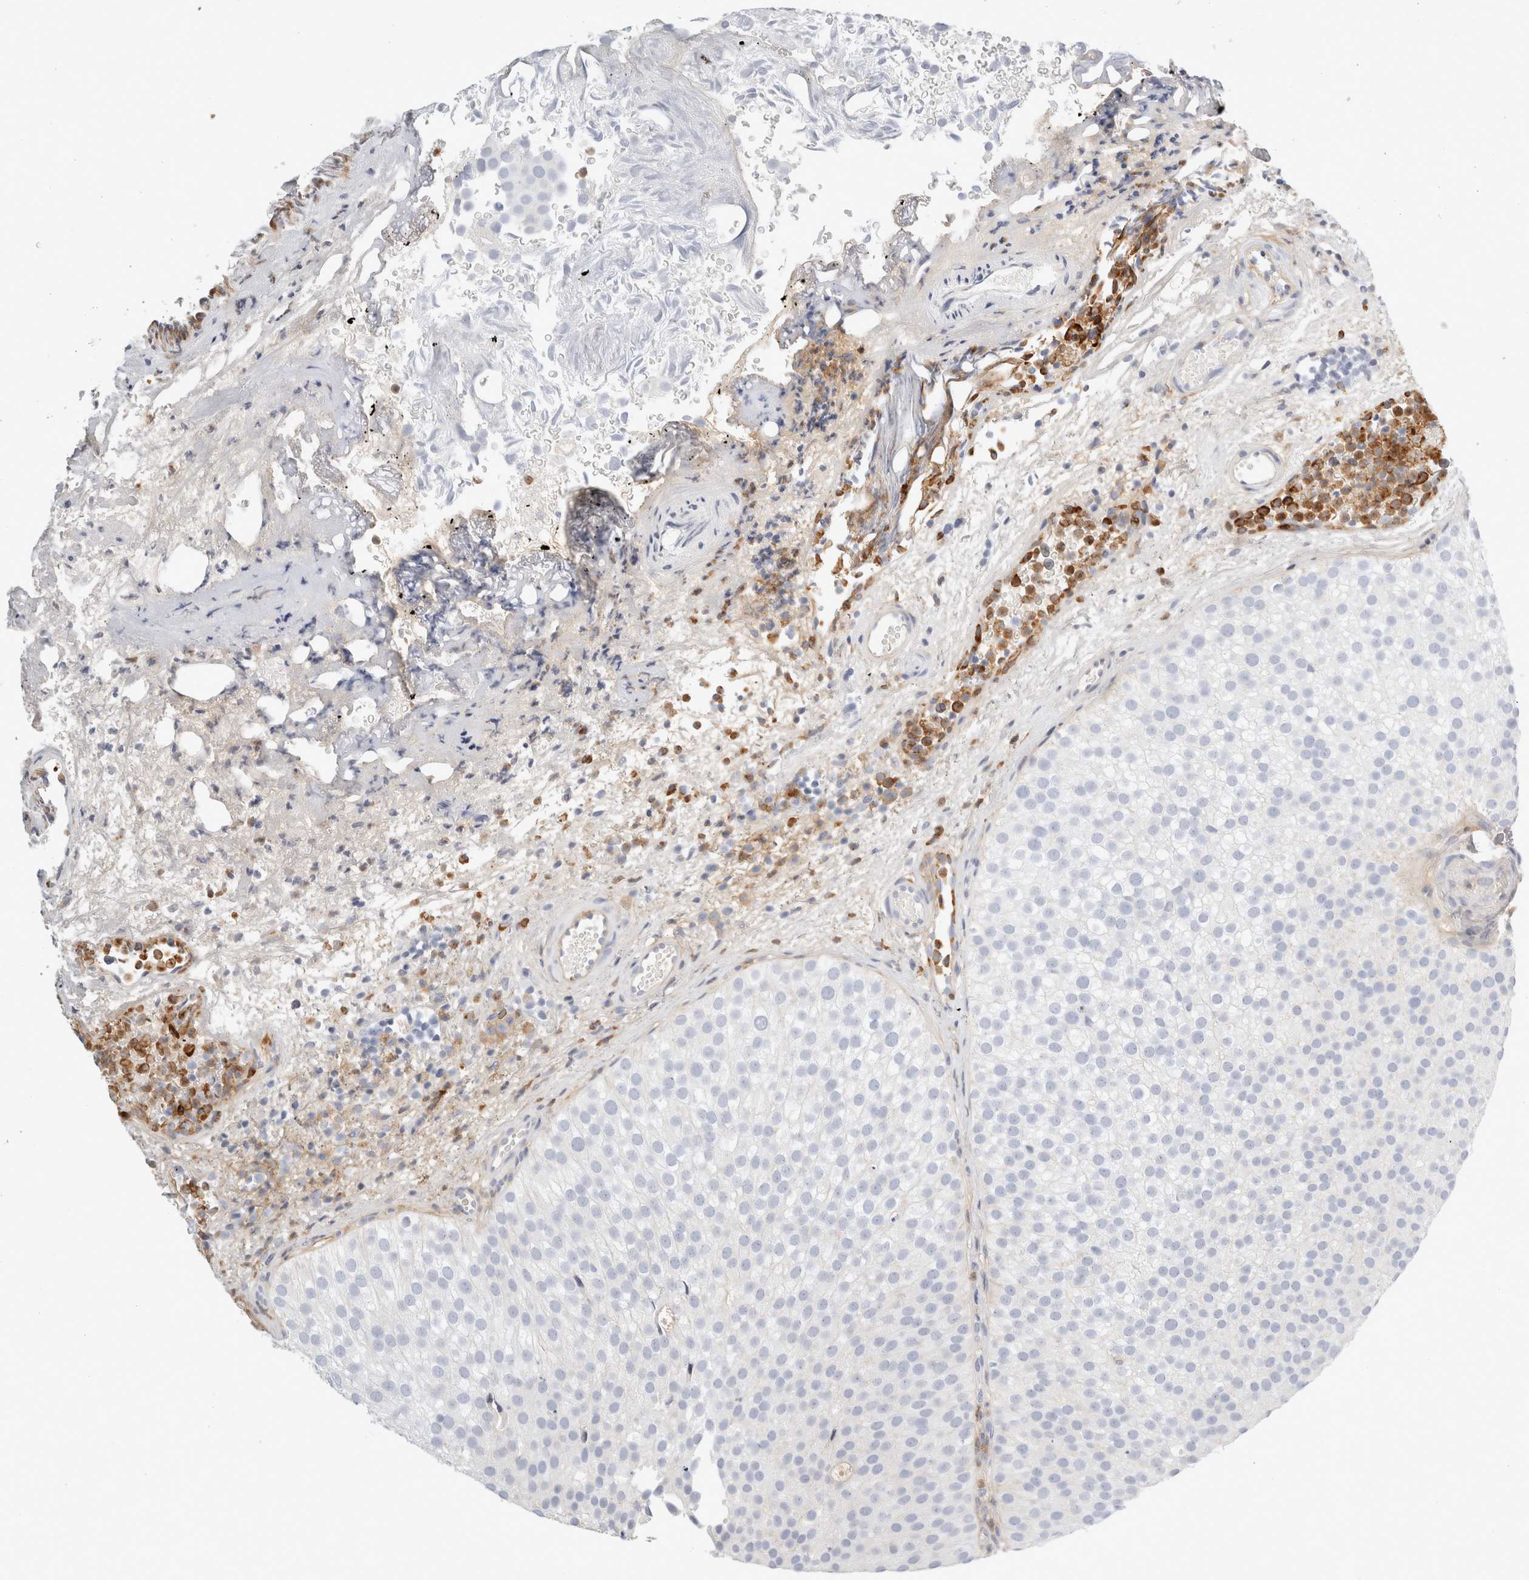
{"staining": {"intensity": "negative", "quantity": "none", "location": "none"}, "tissue": "urothelial cancer", "cell_type": "Tumor cells", "image_type": "cancer", "snomed": [{"axis": "morphology", "description": "Urothelial carcinoma, Low grade"}, {"axis": "topography", "description": "Urinary bladder"}], "caption": "Photomicrograph shows no protein expression in tumor cells of urothelial cancer tissue. The staining is performed using DAB (3,3'-diaminobenzidine) brown chromogen with nuclei counter-stained in using hematoxylin.", "gene": "FGL2", "patient": {"sex": "male", "age": 78}}